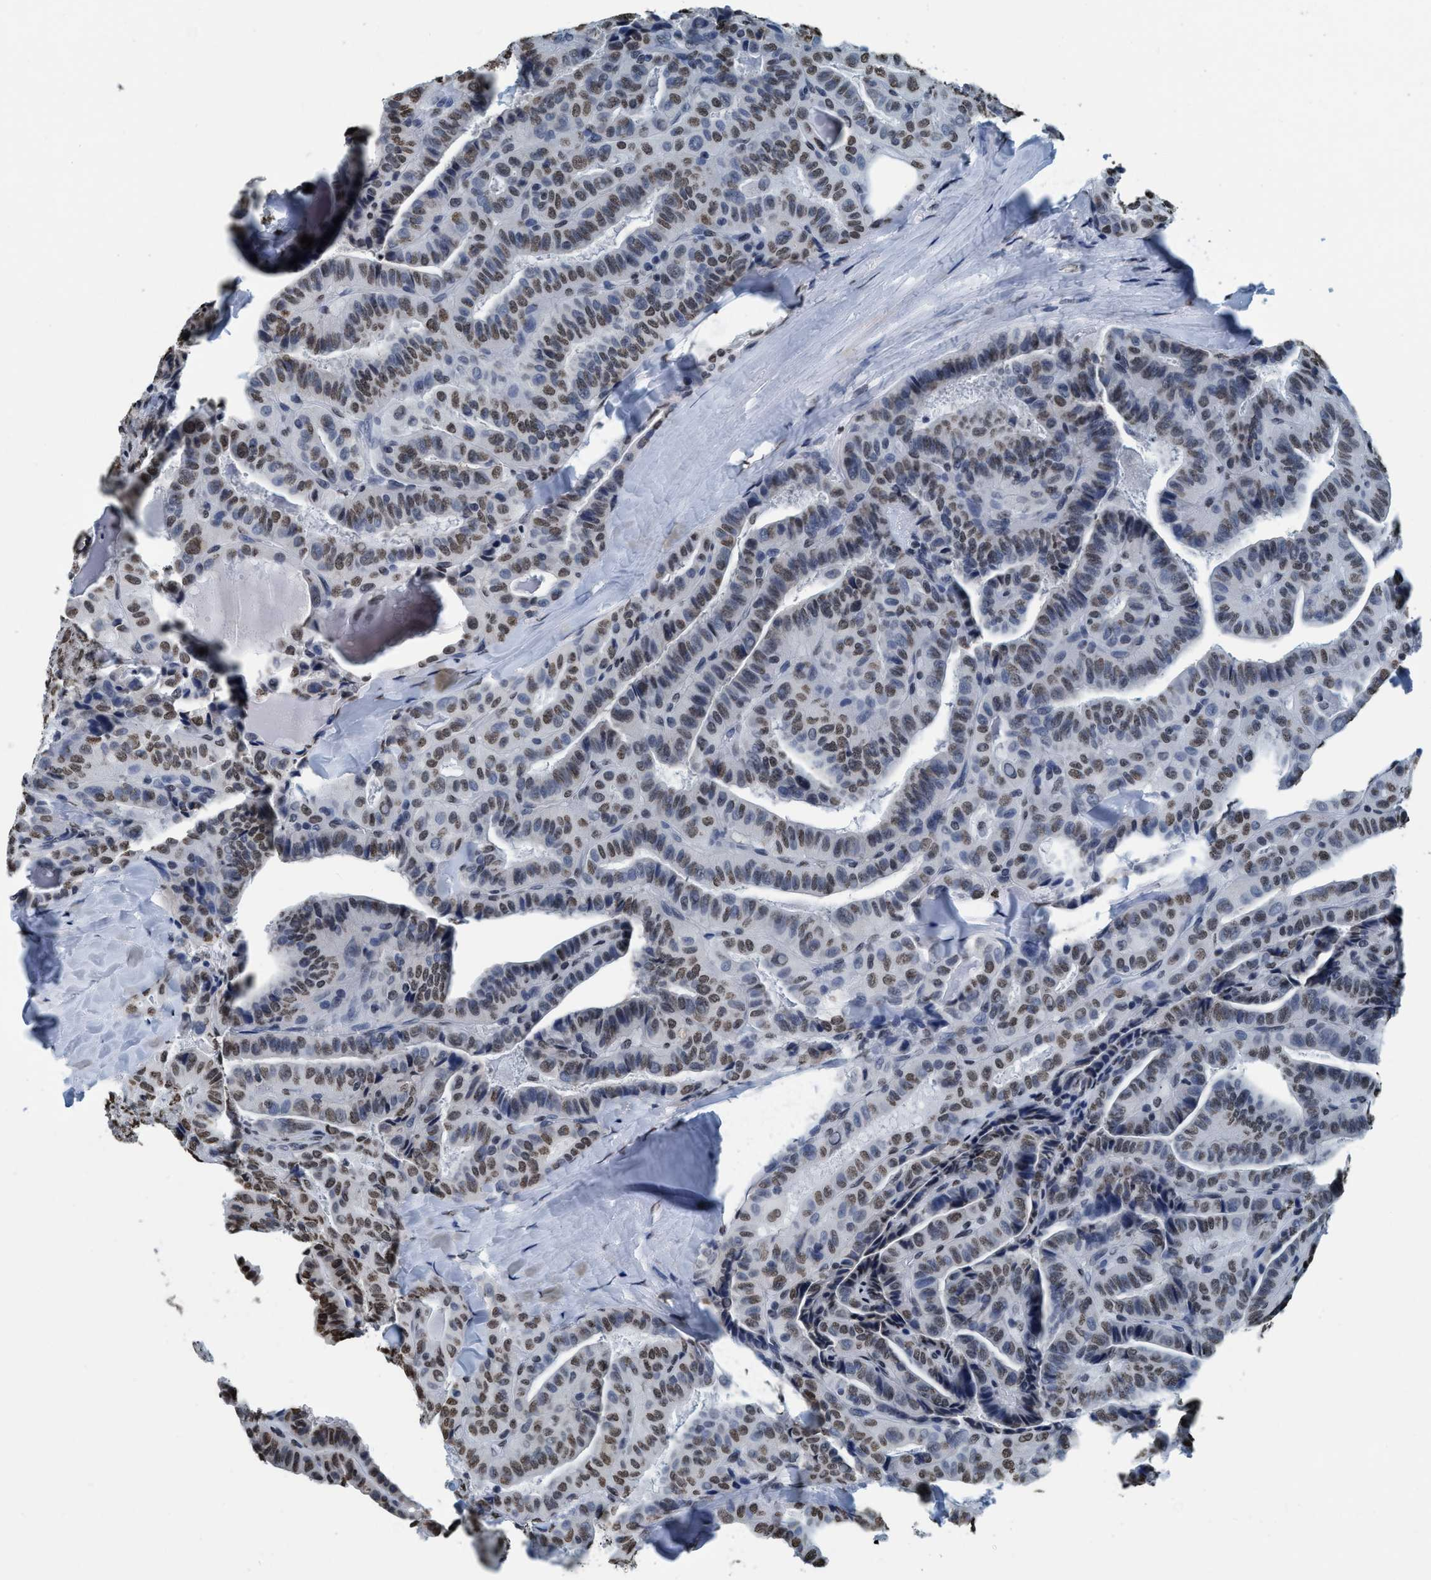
{"staining": {"intensity": "moderate", "quantity": ">75%", "location": "nuclear"}, "tissue": "thyroid cancer", "cell_type": "Tumor cells", "image_type": "cancer", "snomed": [{"axis": "morphology", "description": "Papillary adenocarcinoma, NOS"}, {"axis": "topography", "description": "Thyroid gland"}], "caption": "Tumor cells show medium levels of moderate nuclear expression in approximately >75% of cells in human thyroid cancer. Nuclei are stained in blue.", "gene": "CCNE2", "patient": {"sex": "male", "age": 77}}